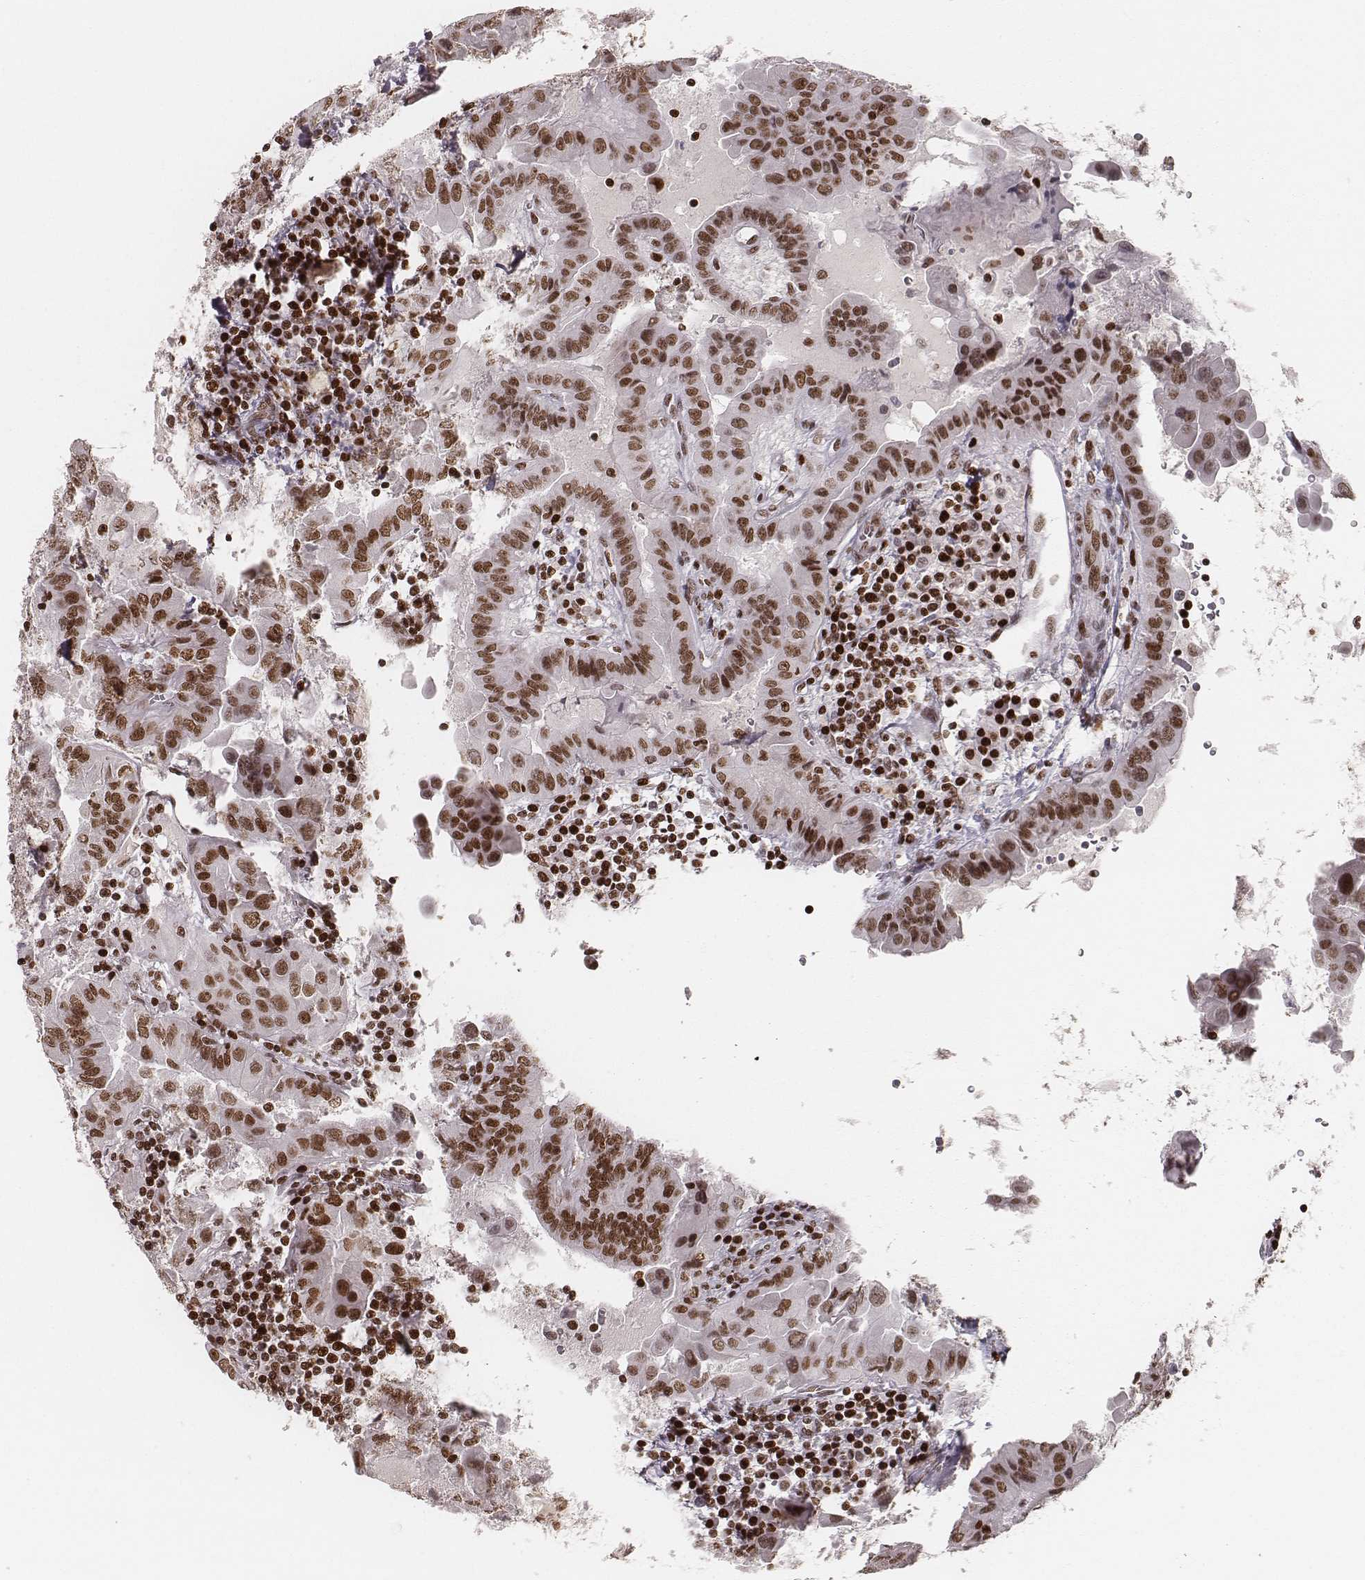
{"staining": {"intensity": "moderate", "quantity": ">75%", "location": "nuclear"}, "tissue": "thyroid cancer", "cell_type": "Tumor cells", "image_type": "cancer", "snomed": [{"axis": "morphology", "description": "Papillary adenocarcinoma, NOS"}, {"axis": "topography", "description": "Thyroid gland"}], "caption": "Thyroid papillary adenocarcinoma was stained to show a protein in brown. There is medium levels of moderate nuclear staining in approximately >75% of tumor cells.", "gene": "PARP1", "patient": {"sex": "female", "age": 37}}